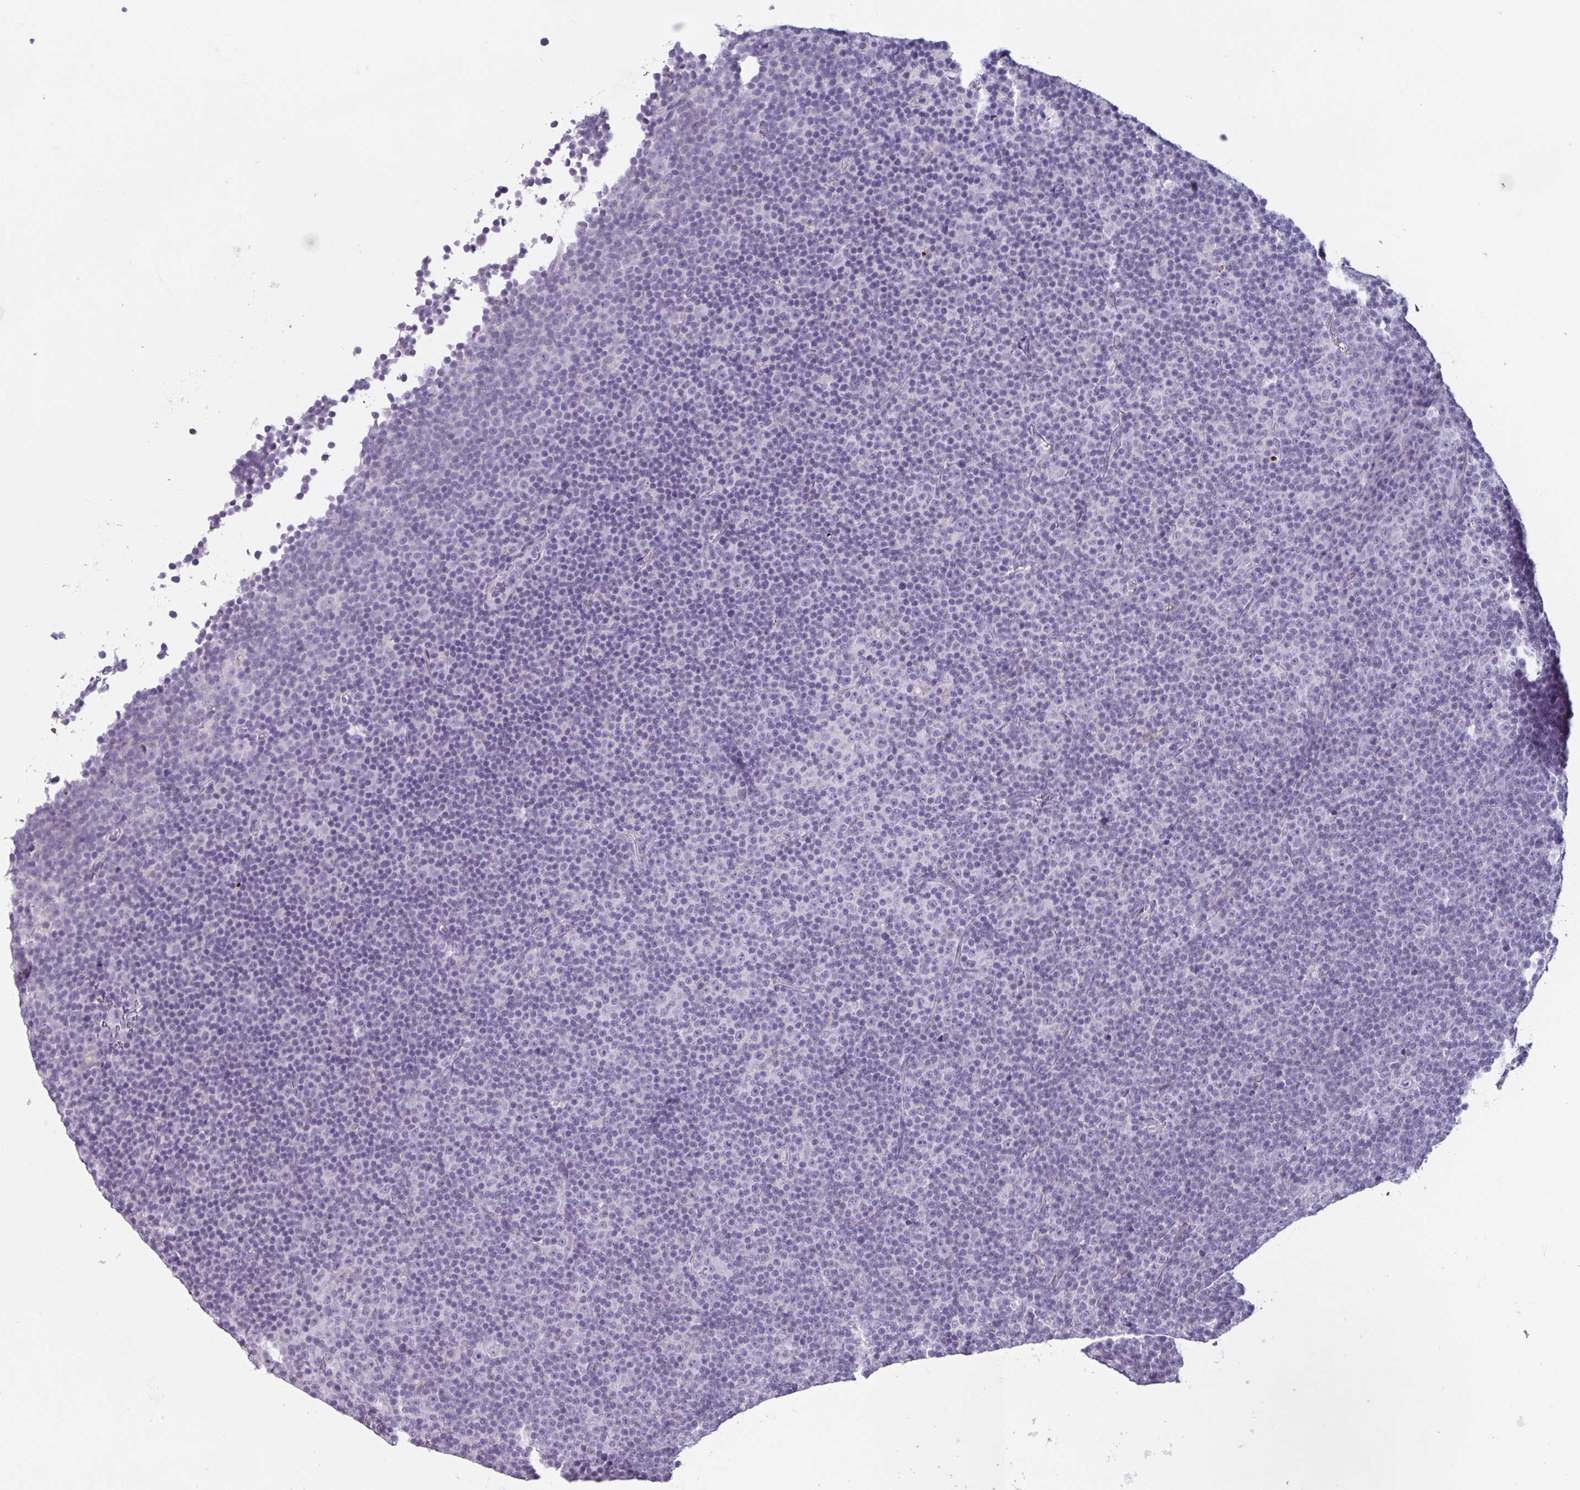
{"staining": {"intensity": "negative", "quantity": "none", "location": "none"}, "tissue": "lymphoma", "cell_type": "Tumor cells", "image_type": "cancer", "snomed": [{"axis": "morphology", "description": "Malignant lymphoma, non-Hodgkin's type, Low grade"}, {"axis": "topography", "description": "Lymph node"}], "caption": "There is no significant staining in tumor cells of malignant lymphoma, non-Hodgkin's type (low-grade).", "gene": "OR2T10", "patient": {"sex": "female", "age": 67}}